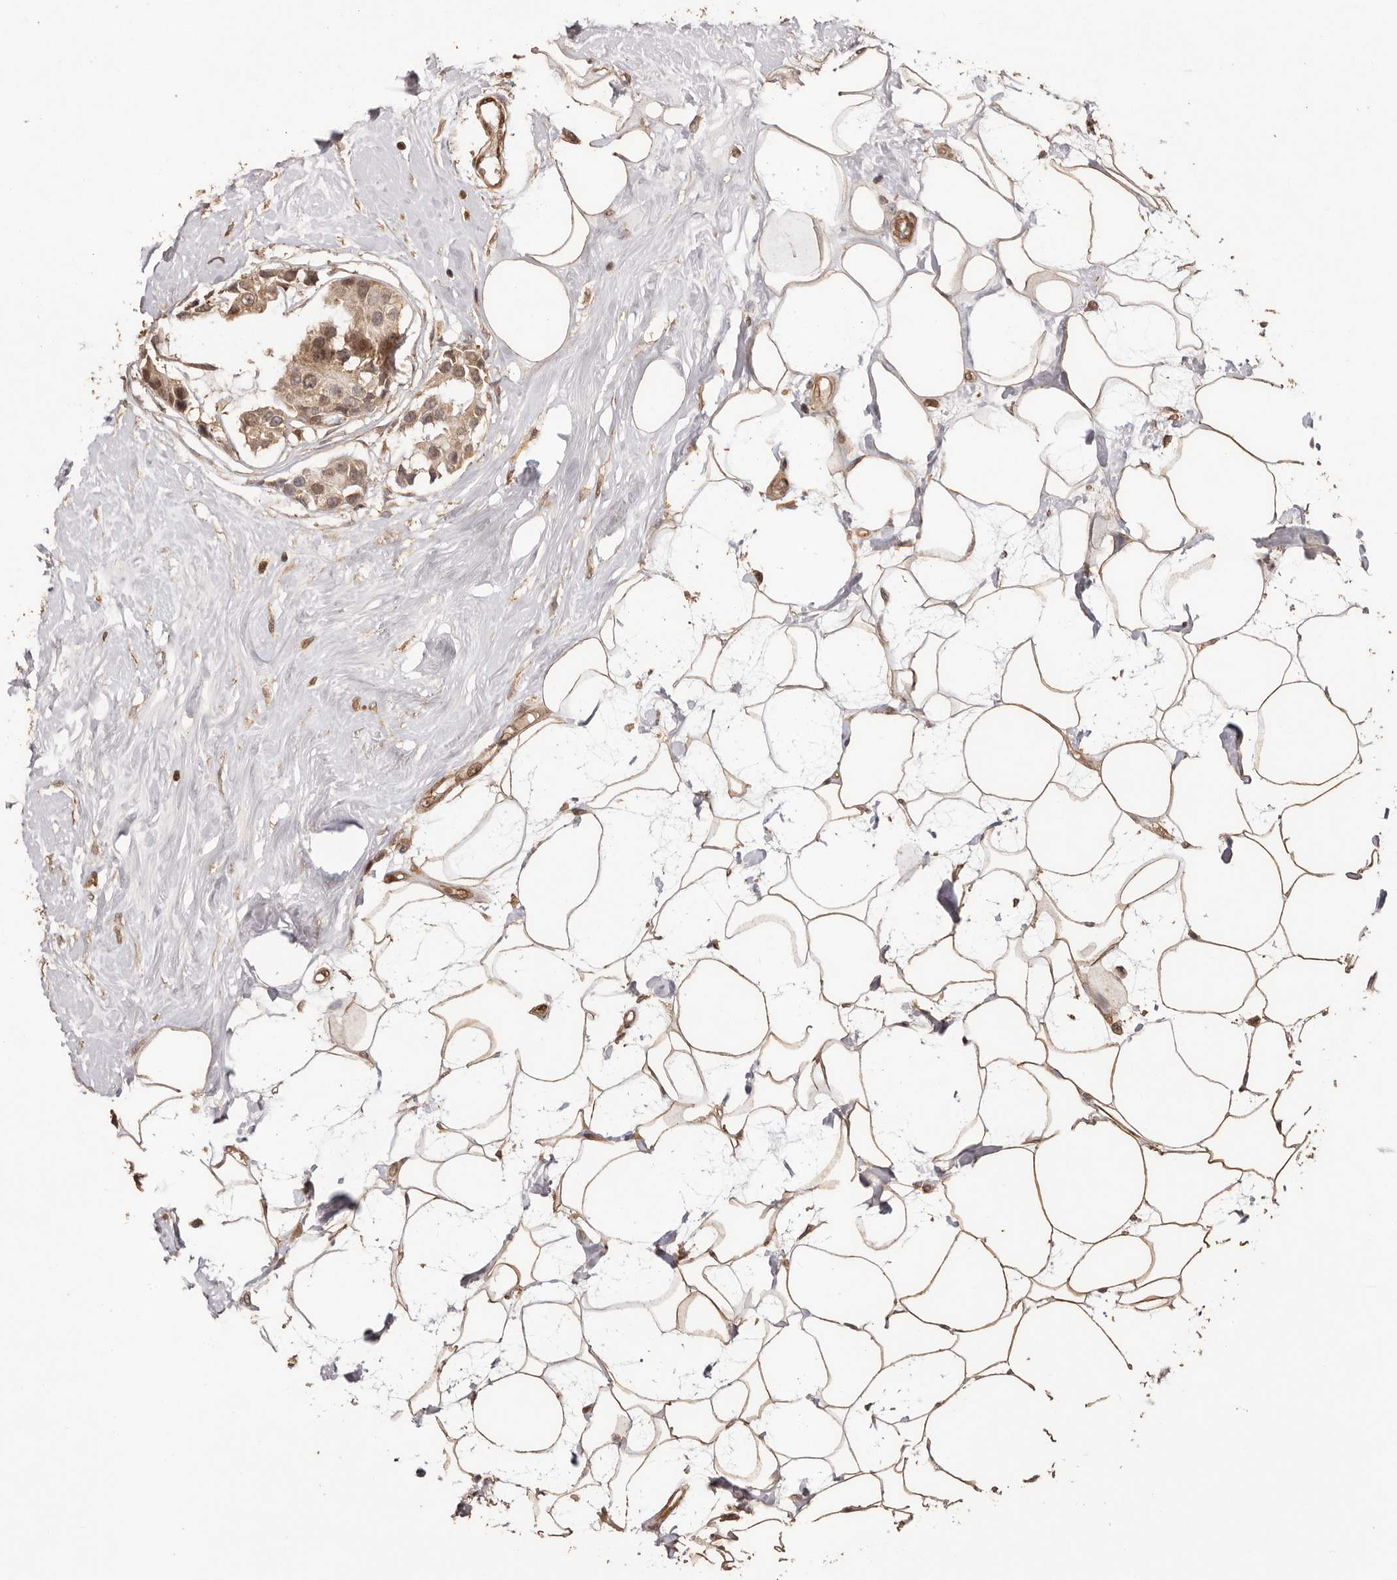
{"staining": {"intensity": "moderate", "quantity": ">75%", "location": "cytoplasmic/membranous,nuclear"}, "tissue": "breast cancer", "cell_type": "Tumor cells", "image_type": "cancer", "snomed": [{"axis": "morphology", "description": "Normal tissue, NOS"}, {"axis": "morphology", "description": "Duct carcinoma"}, {"axis": "topography", "description": "Breast"}], "caption": "Moderate cytoplasmic/membranous and nuclear protein staining is identified in approximately >75% of tumor cells in breast cancer (infiltrating ductal carcinoma).", "gene": "UBR2", "patient": {"sex": "female", "age": 39}}